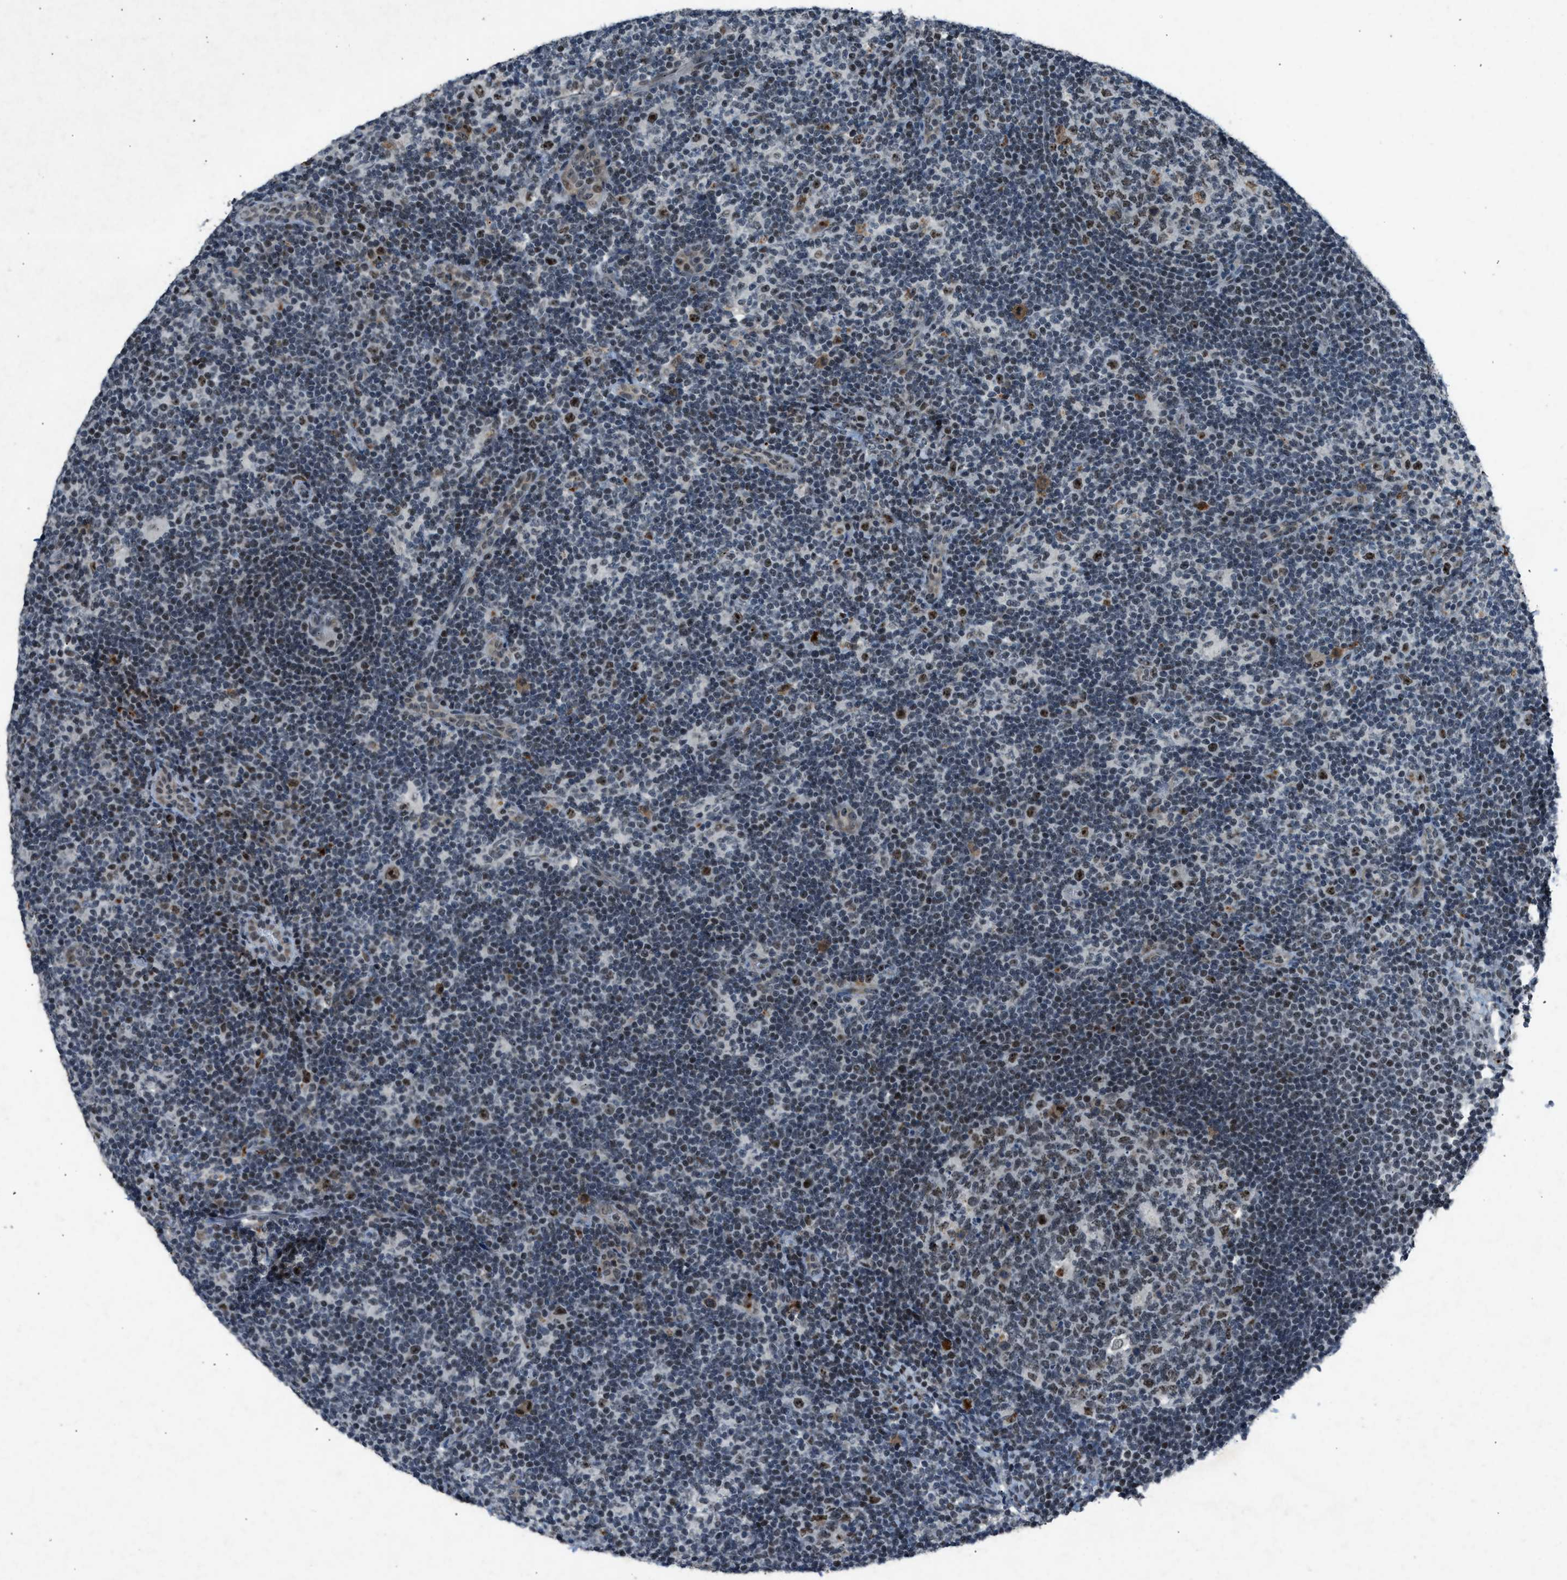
{"staining": {"intensity": "moderate", "quantity": "<25%", "location": "nuclear"}, "tissue": "lymph node", "cell_type": "Germinal center cells", "image_type": "normal", "snomed": [{"axis": "morphology", "description": "Normal tissue, NOS"}, {"axis": "morphology", "description": "Carcinoid, malignant, NOS"}, {"axis": "topography", "description": "Lymph node"}], "caption": "Benign lymph node exhibits moderate nuclear positivity in approximately <25% of germinal center cells.", "gene": "ADCY1", "patient": {"sex": "male", "age": 47}}